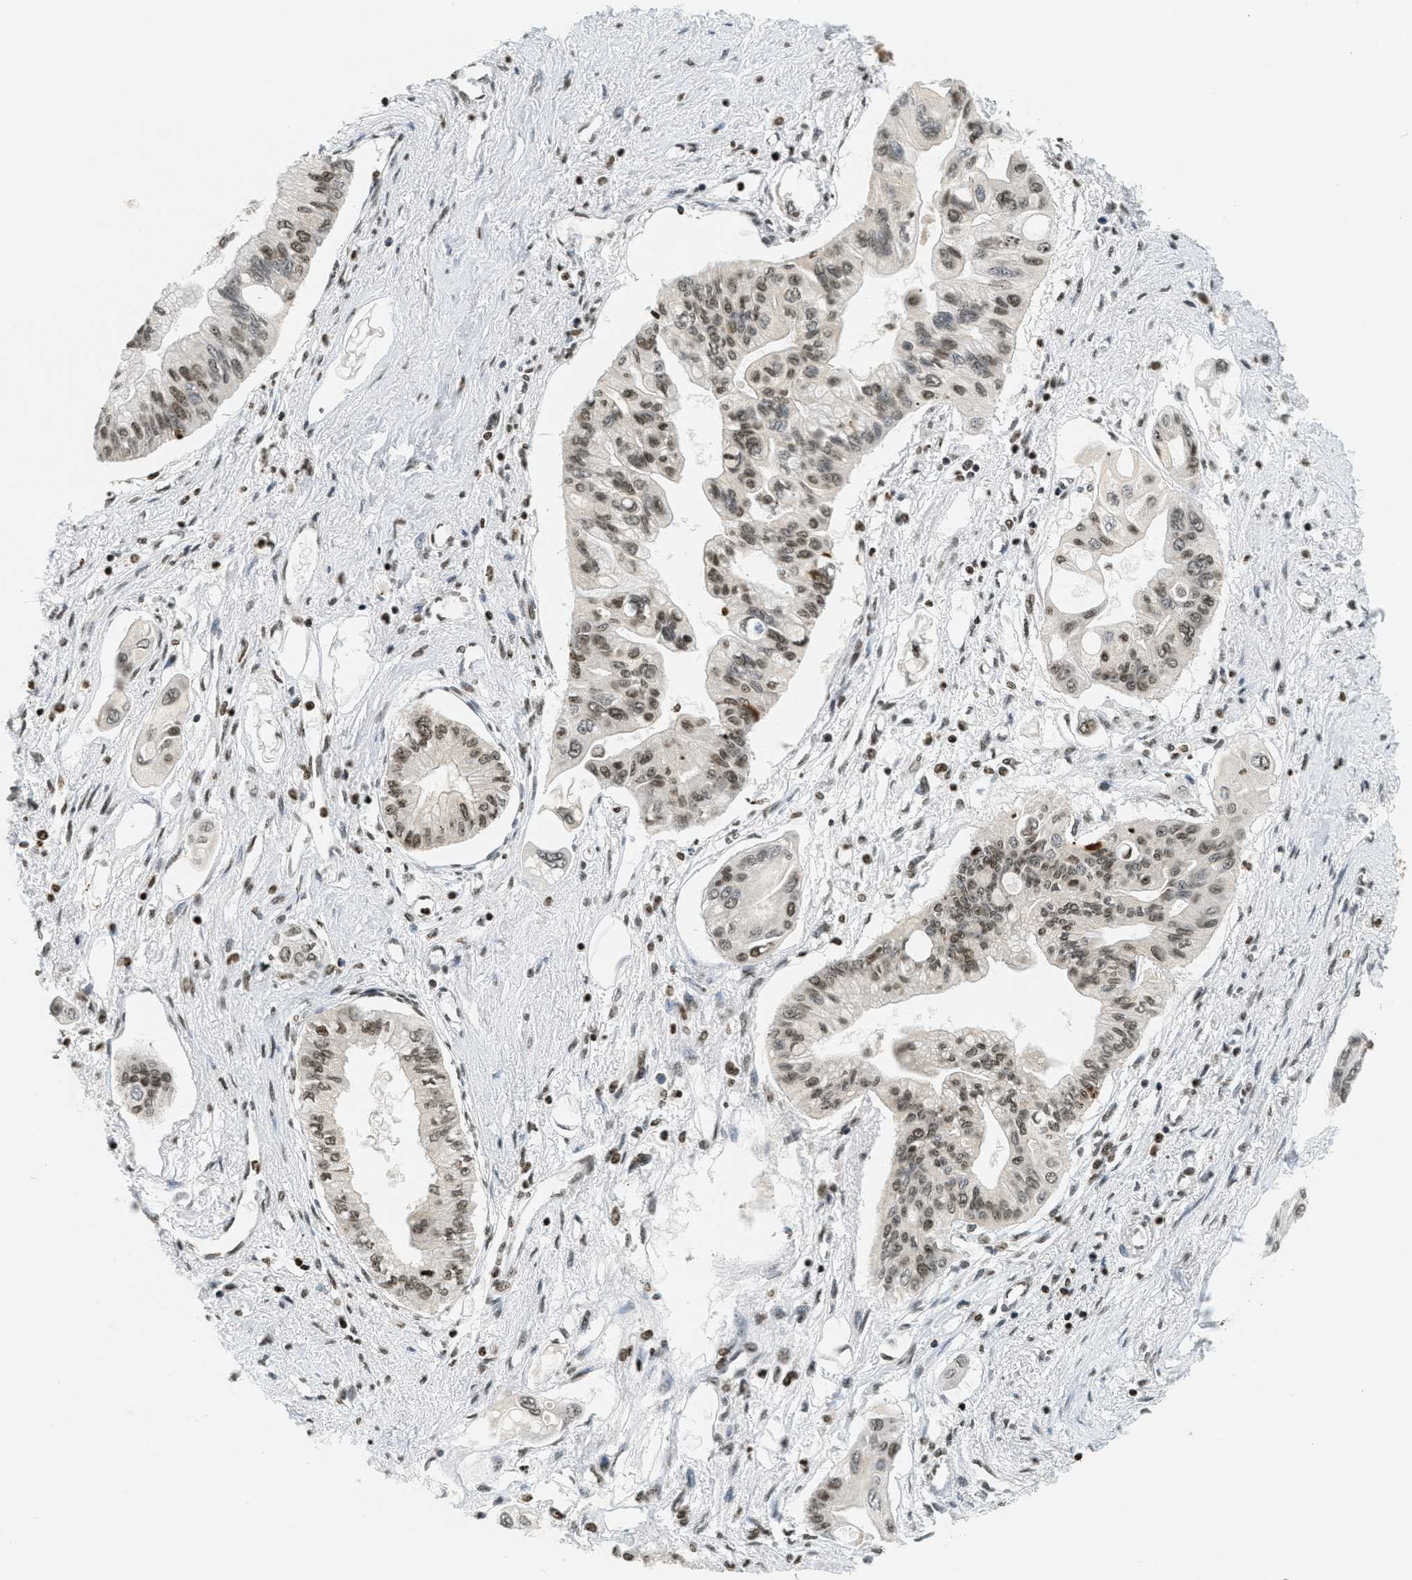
{"staining": {"intensity": "moderate", "quantity": ">75%", "location": "nuclear"}, "tissue": "pancreatic cancer", "cell_type": "Tumor cells", "image_type": "cancer", "snomed": [{"axis": "morphology", "description": "Adenocarcinoma, NOS"}, {"axis": "topography", "description": "Pancreas"}], "caption": "This micrograph demonstrates immunohistochemistry (IHC) staining of human adenocarcinoma (pancreatic), with medium moderate nuclear positivity in approximately >75% of tumor cells.", "gene": "LDB2", "patient": {"sex": "female", "age": 77}}